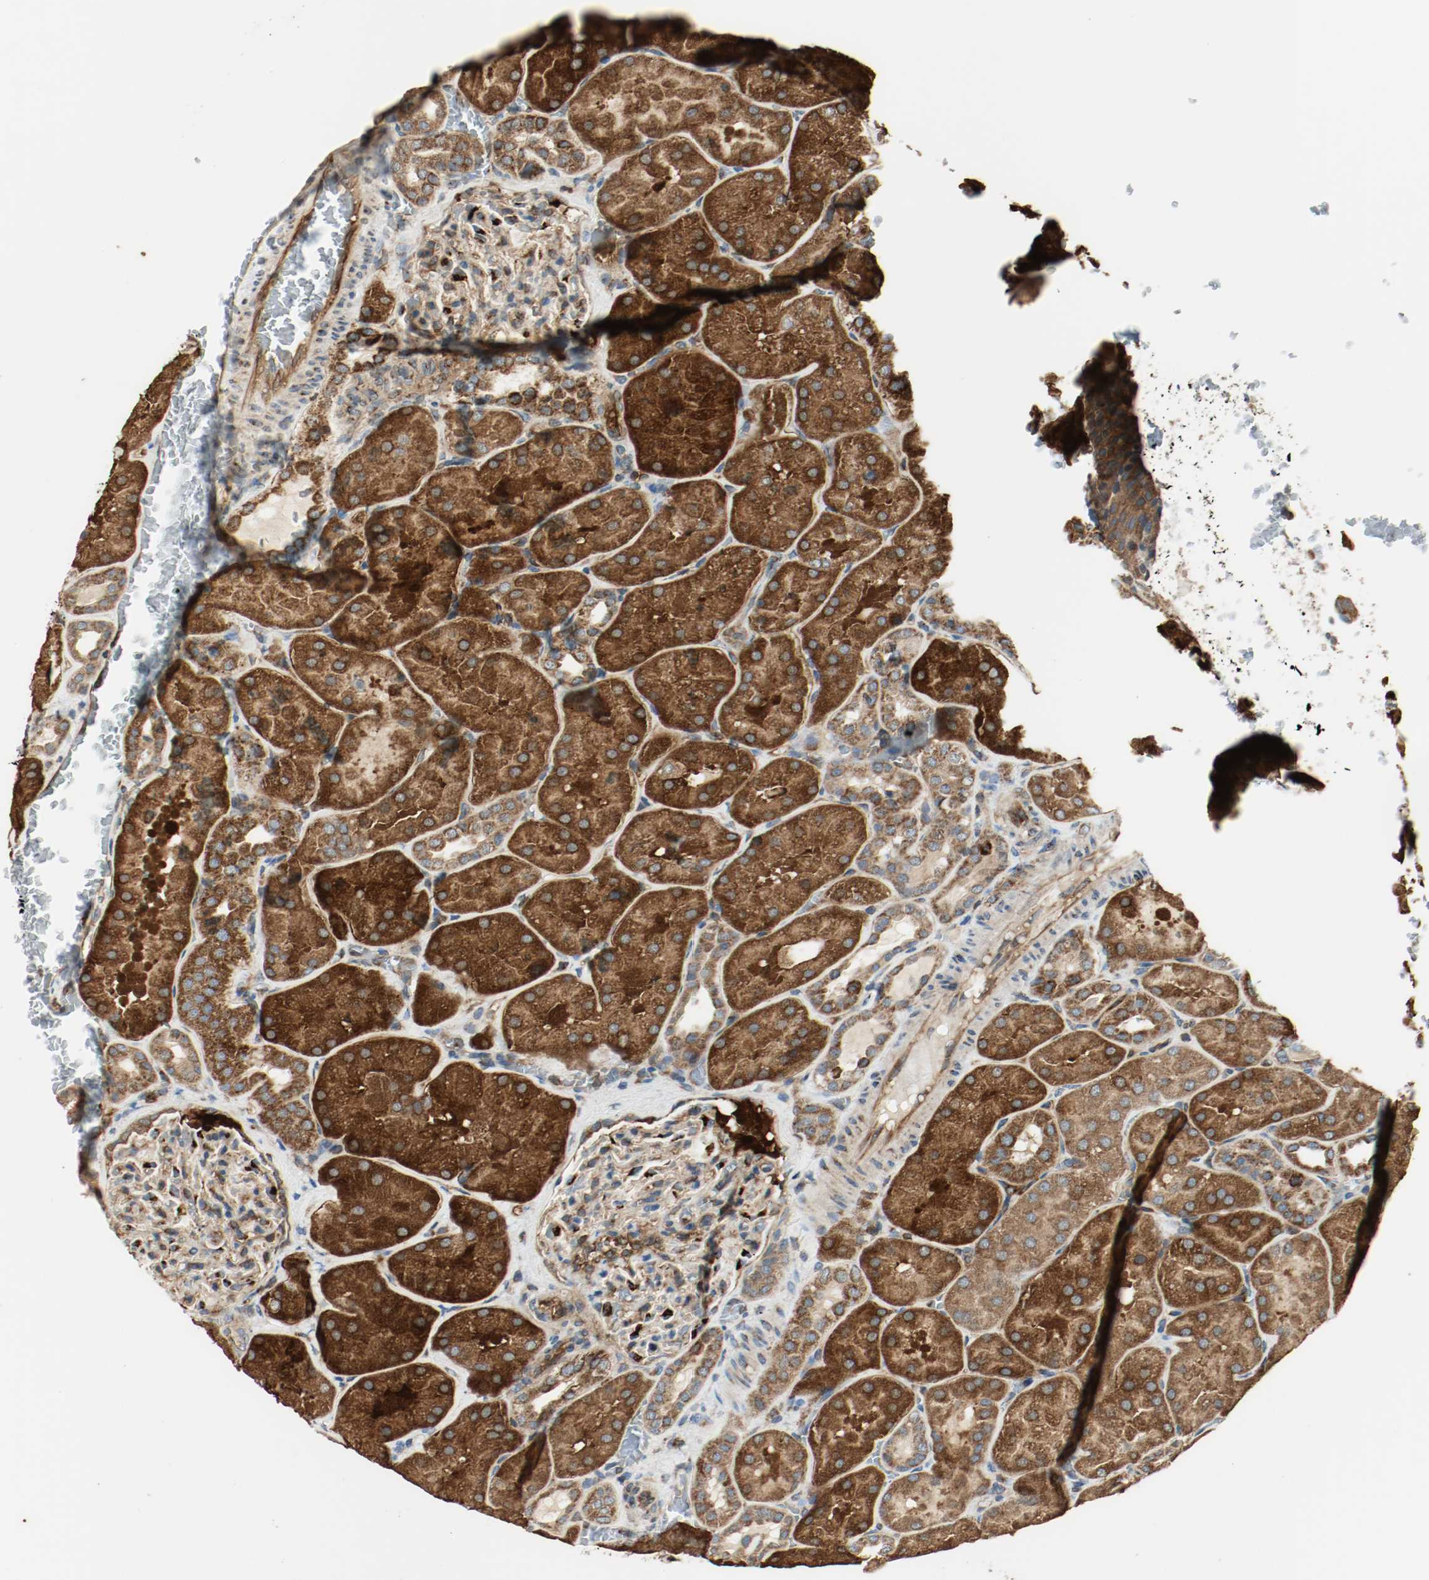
{"staining": {"intensity": "moderate", "quantity": "25%-75%", "location": "cytoplasmic/membranous"}, "tissue": "kidney", "cell_type": "Cells in glomeruli", "image_type": "normal", "snomed": [{"axis": "morphology", "description": "Normal tissue, NOS"}, {"axis": "topography", "description": "Kidney"}], "caption": "Immunohistochemical staining of normal kidney demonstrates 25%-75% levels of moderate cytoplasmic/membranous protein staining in approximately 25%-75% of cells in glomeruli. (DAB IHC with brightfield microscopy, high magnification).", "gene": "PLCG1", "patient": {"sex": "male", "age": 28}}